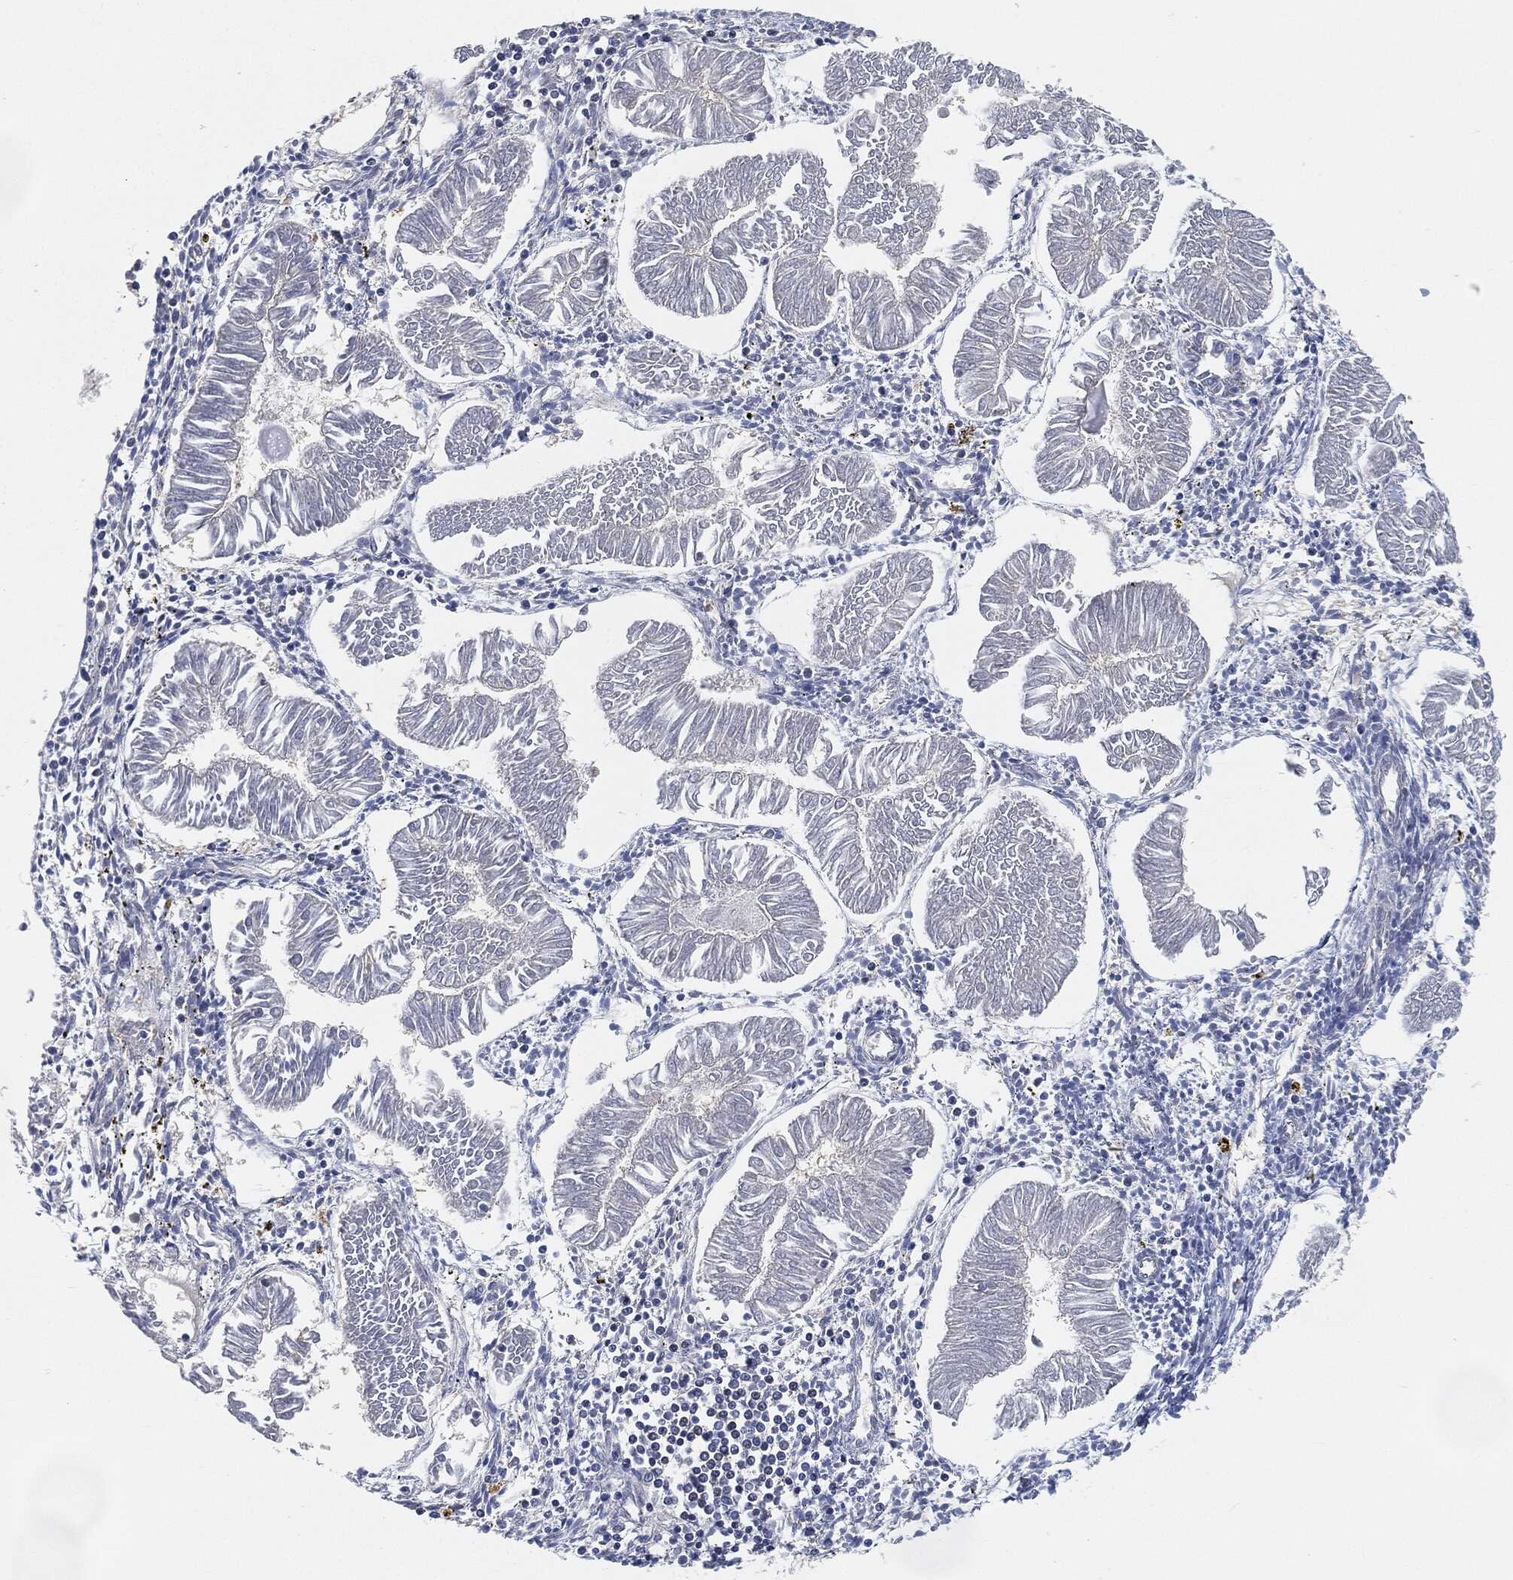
{"staining": {"intensity": "negative", "quantity": "none", "location": "none"}, "tissue": "endometrial cancer", "cell_type": "Tumor cells", "image_type": "cancer", "snomed": [{"axis": "morphology", "description": "Adenocarcinoma, NOS"}, {"axis": "topography", "description": "Endometrium"}], "caption": "Immunohistochemistry (IHC) of endometrial adenocarcinoma demonstrates no staining in tumor cells.", "gene": "VSIG4", "patient": {"sex": "female", "age": 53}}